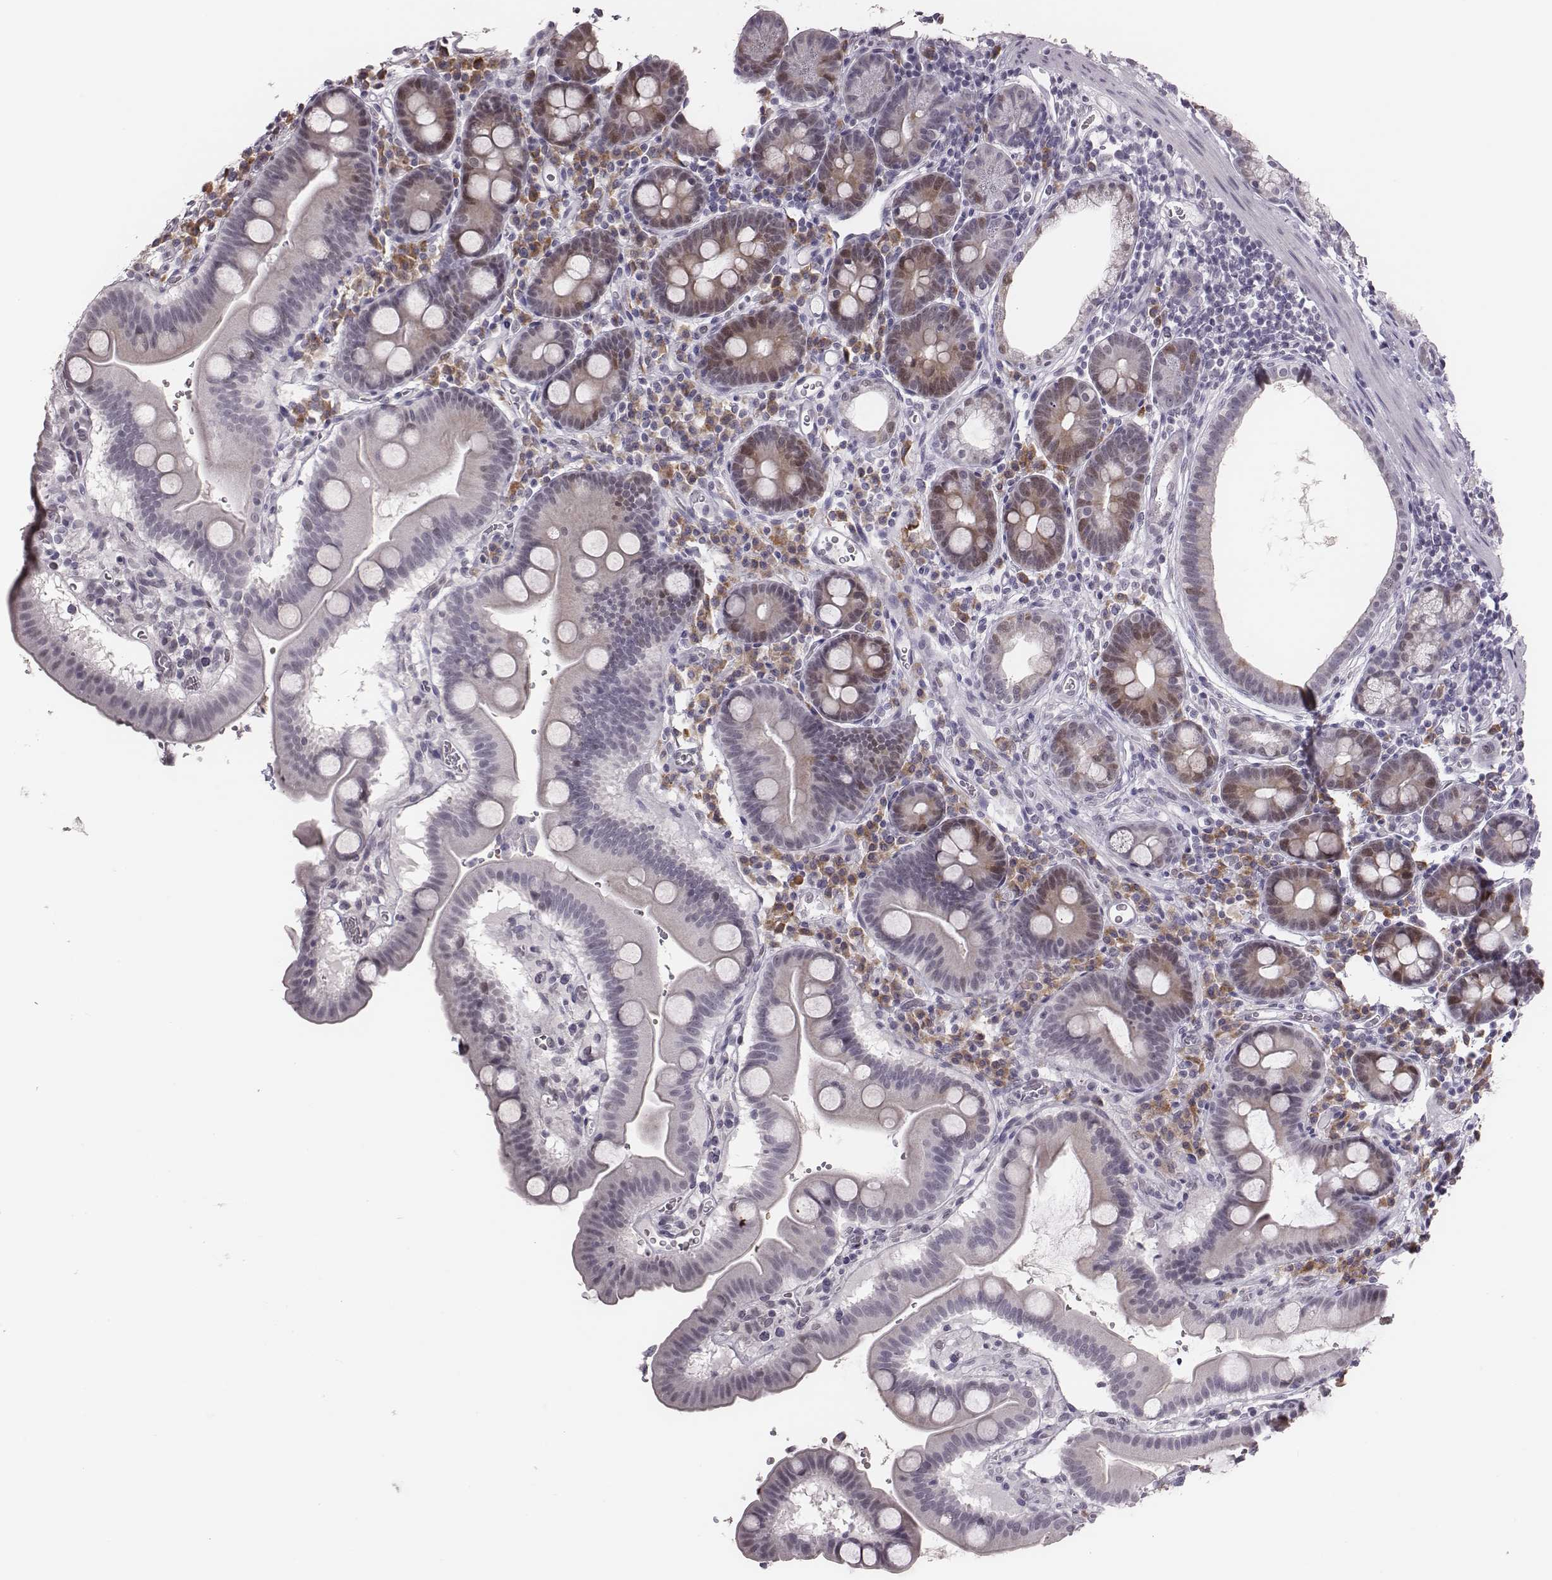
{"staining": {"intensity": "moderate", "quantity": "<25%", "location": "cytoplasmic/membranous,nuclear"}, "tissue": "duodenum", "cell_type": "Glandular cells", "image_type": "normal", "snomed": [{"axis": "morphology", "description": "Normal tissue, NOS"}, {"axis": "topography", "description": "Duodenum"}], "caption": "Immunohistochemical staining of benign duodenum exhibits low levels of moderate cytoplasmic/membranous,nuclear expression in approximately <25% of glandular cells.", "gene": "PBK", "patient": {"sex": "male", "age": 59}}